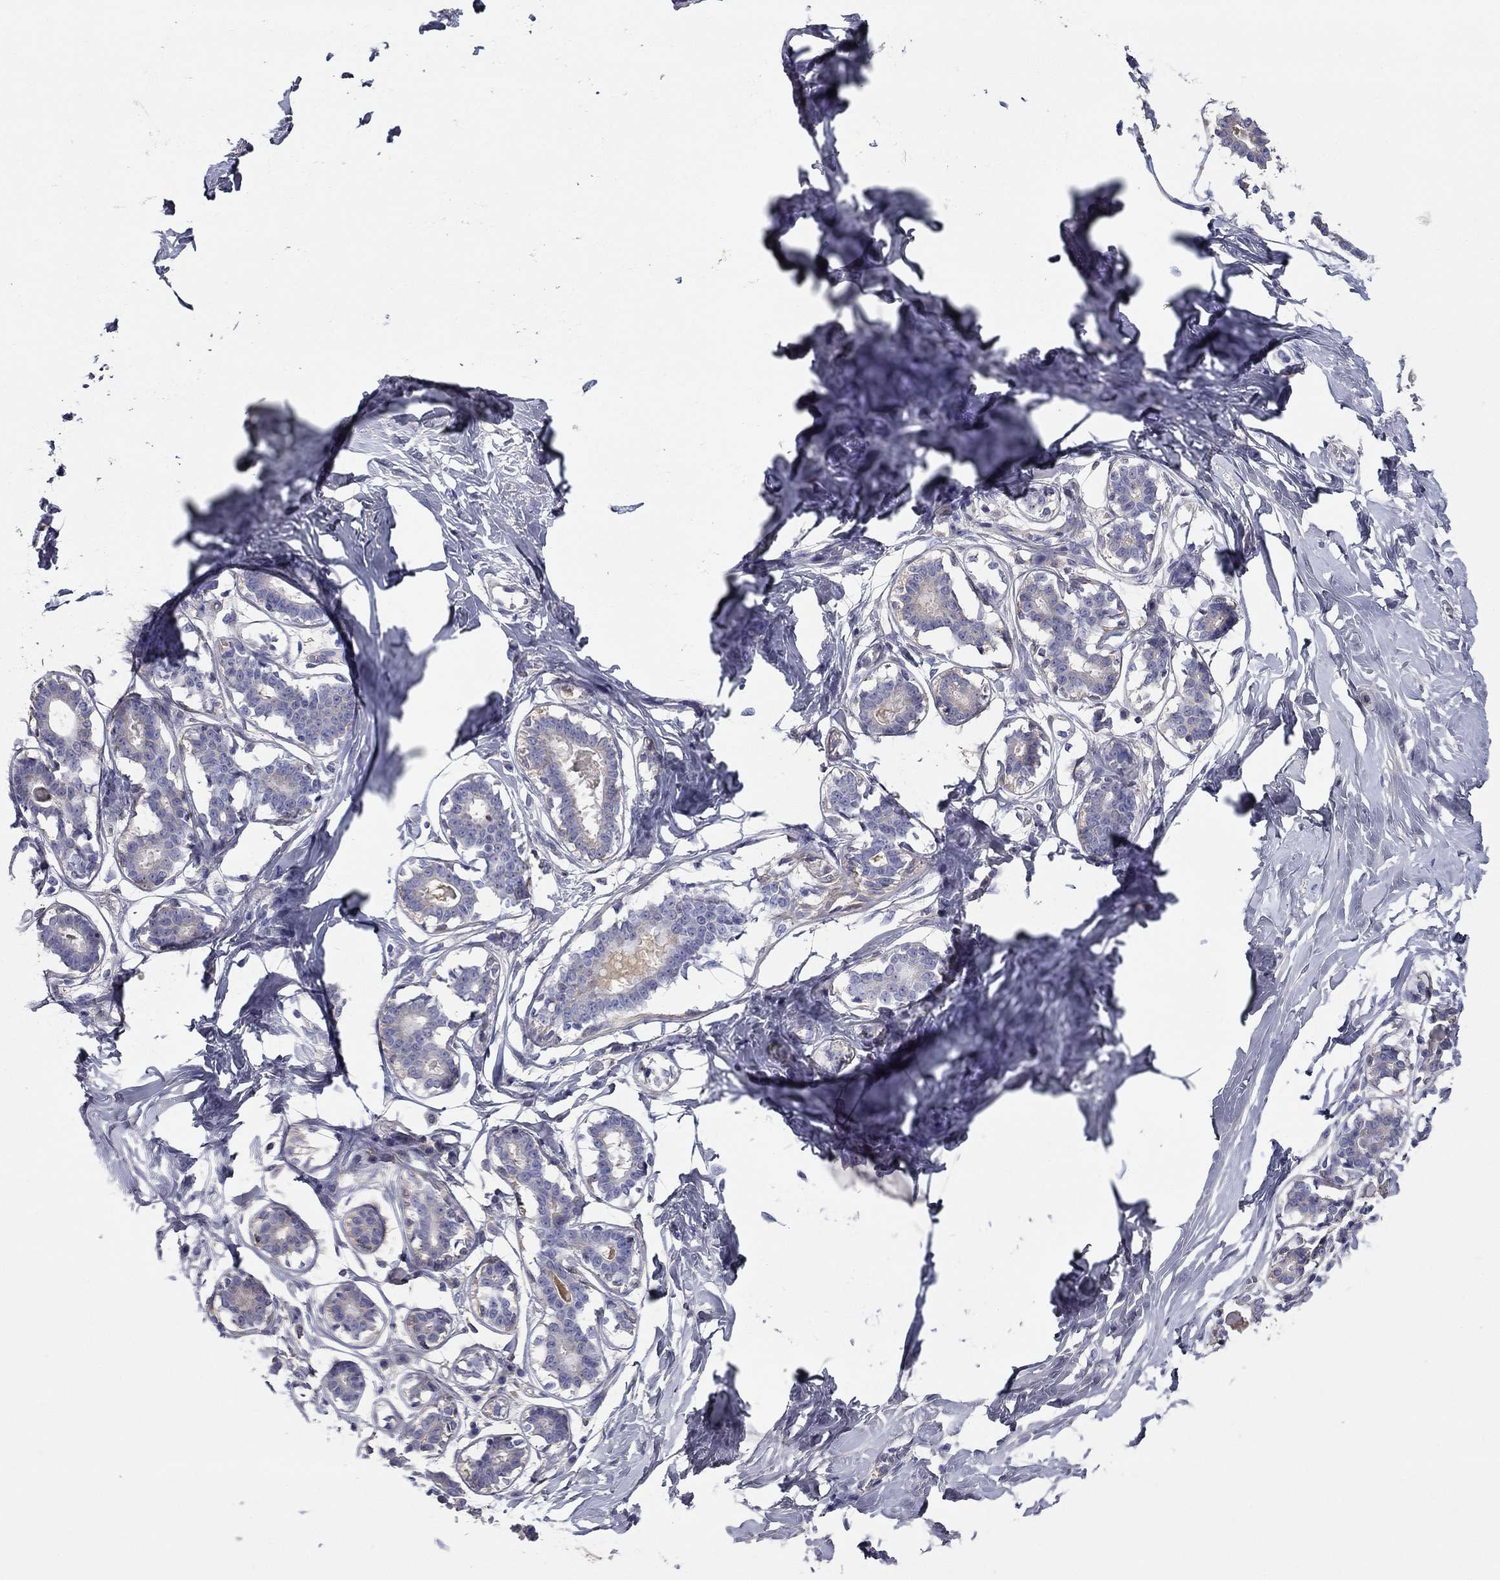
{"staining": {"intensity": "negative", "quantity": "none", "location": "none"}, "tissue": "breast", "cell_type": "Adipocytes", "image_type": "normal", "snomed": [{"axis": "morphology", "description": "Normal tissue, NOS"}, {"axis": "morphology", "description": "Lobular carcinoma, in situ"}, {"axis": "topography", "description": "Breast"}], "caption": "Protein analysis of benign breast demonstrates no significant staining in adipocytes. (DAB immunohistochemistry with hematoxylin counter stain).", "gene": "CPLX4", "patient": {"sex": "female", "age": 35}}